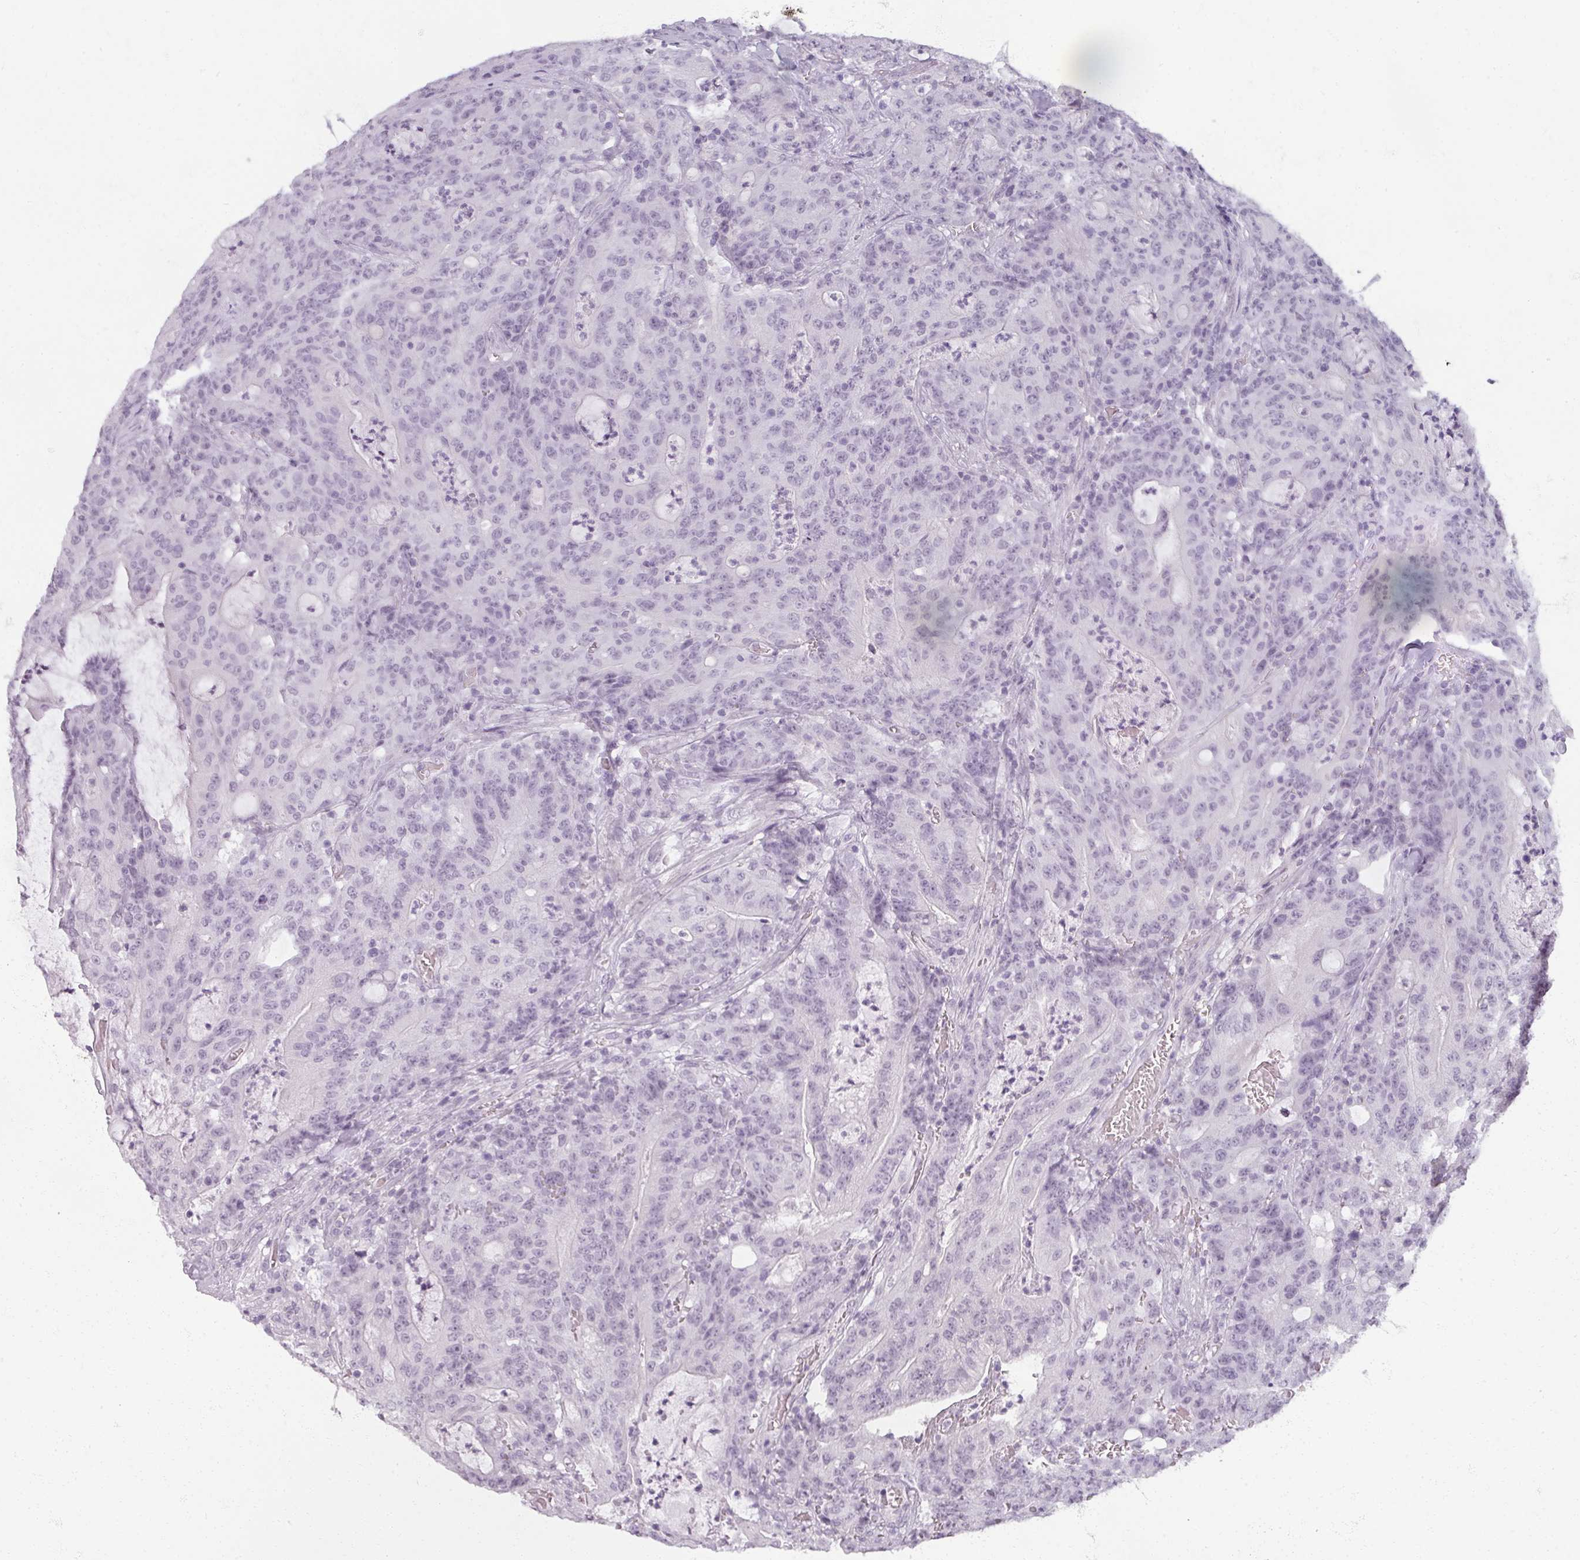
{"staining": {"intensity": "negative", "quantity": "none", "location": "none"}, "tissue": "colorectal cancer", "cell_type": "Tumor cells", "image_type": "cancer", "snomed": [{"axis": "morphology", "description": "Adenocarcinoma, NOS"}, {"axis": "topography", "description": "Colon"}], "caption": "DAB (3,3'-diaminobenzidine) immunohistochemical staining of human colorectal adenocarcinoma demonstrates no significant expression in tumor cells.", "gene": "RFPL2", "patient": {"sex": "male", "age": 83}}